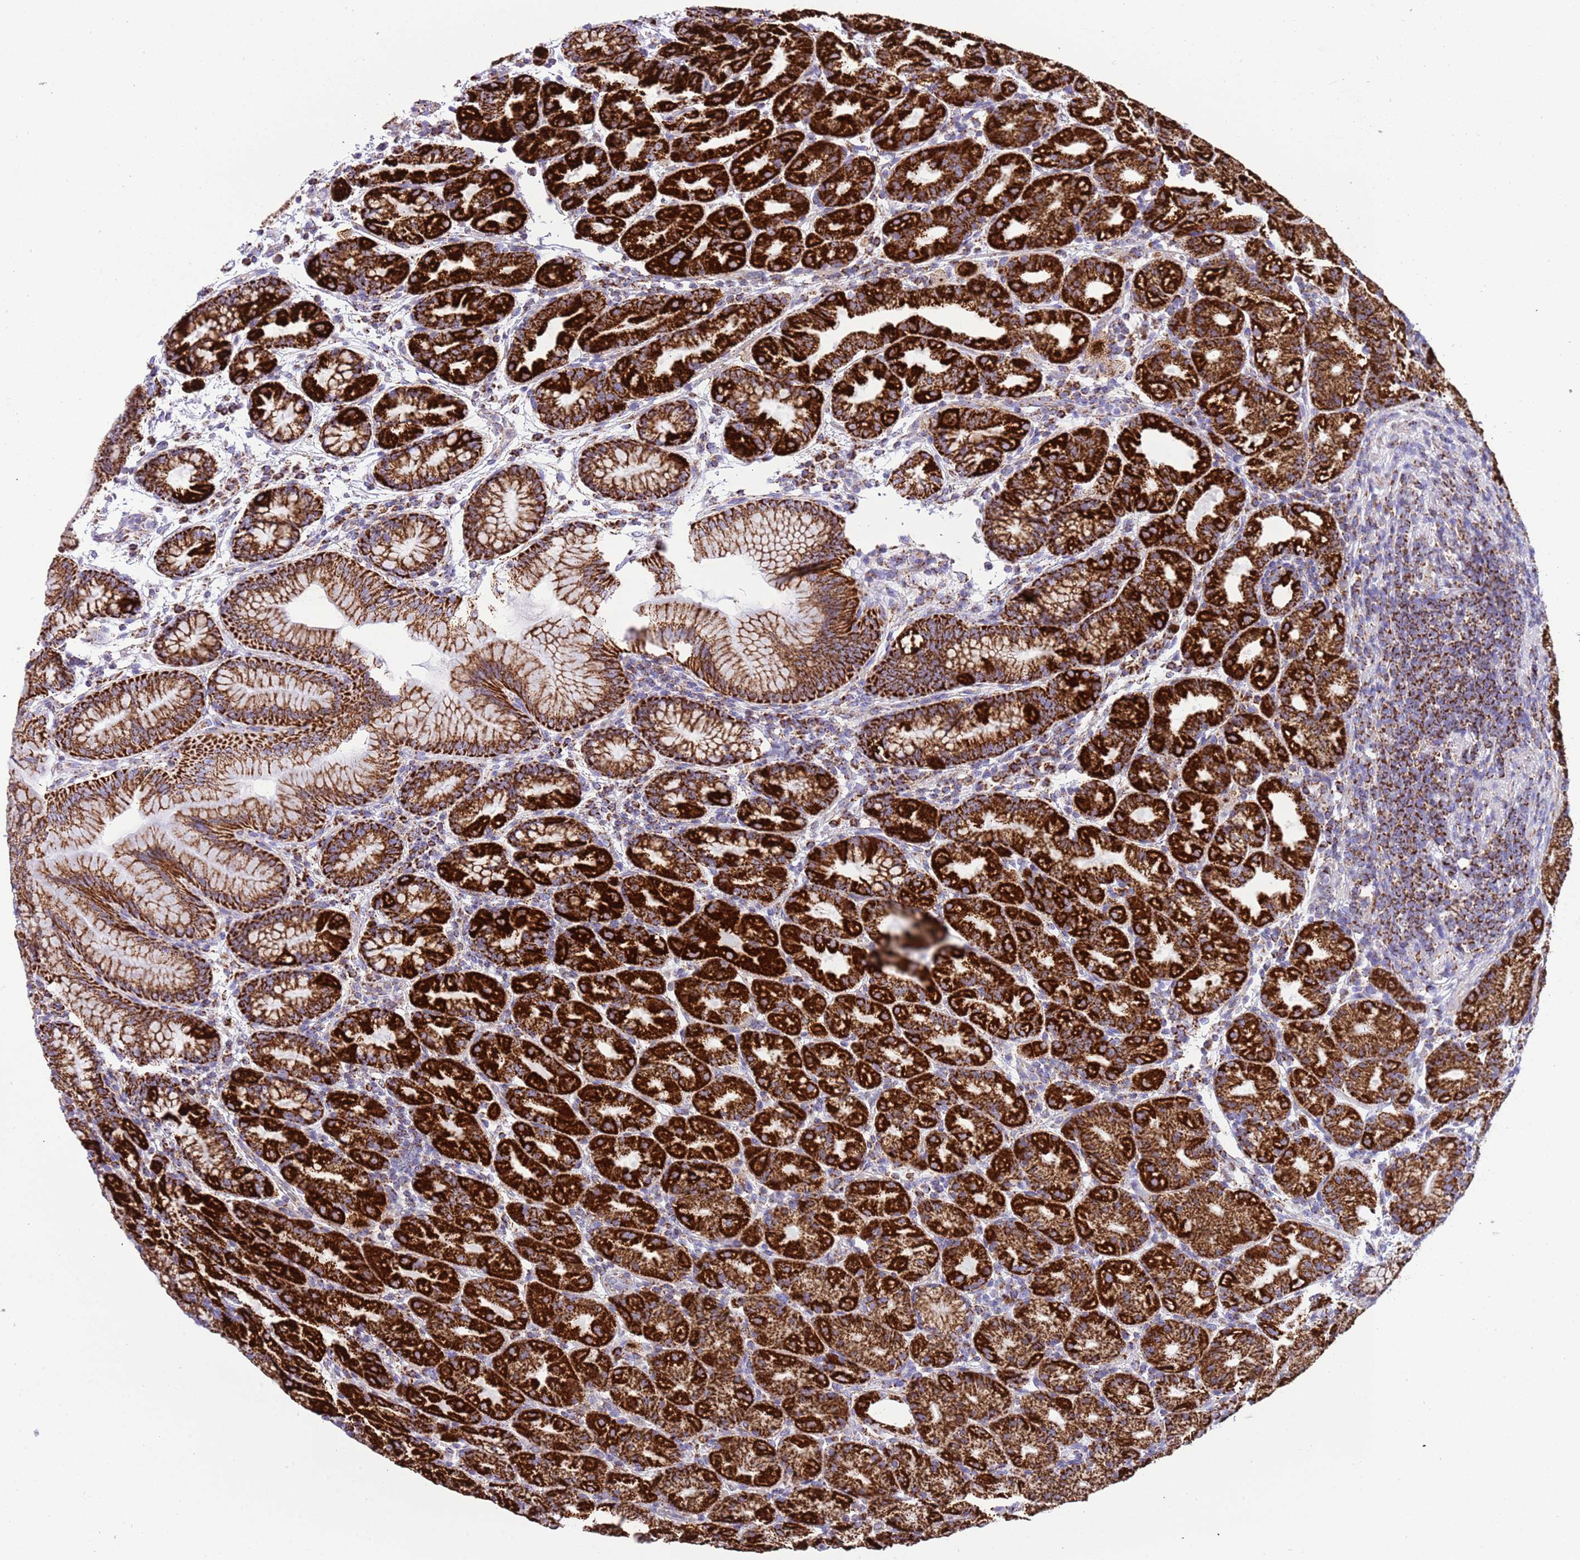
{"staining": {"intensity": "strong", "quantity": ">75%", "location": "cytoplasmic/membranous"}, "tissue": "stomach", "cell_type": "Glandular cells", "image_type": "normal", "snomed": [{"axis": "morphology", "description": "Normal tissue, NOS"}, {"axis": "topography", "description": "Stomach"}], "caption": "Stomach stained with immunohistochemistry demonstrates strong cytoplasmic/membranous staining in approximately >75% of glandular cells.", "gene": "SUCLG2", "patient": {"sex": "female", "age": 79}}